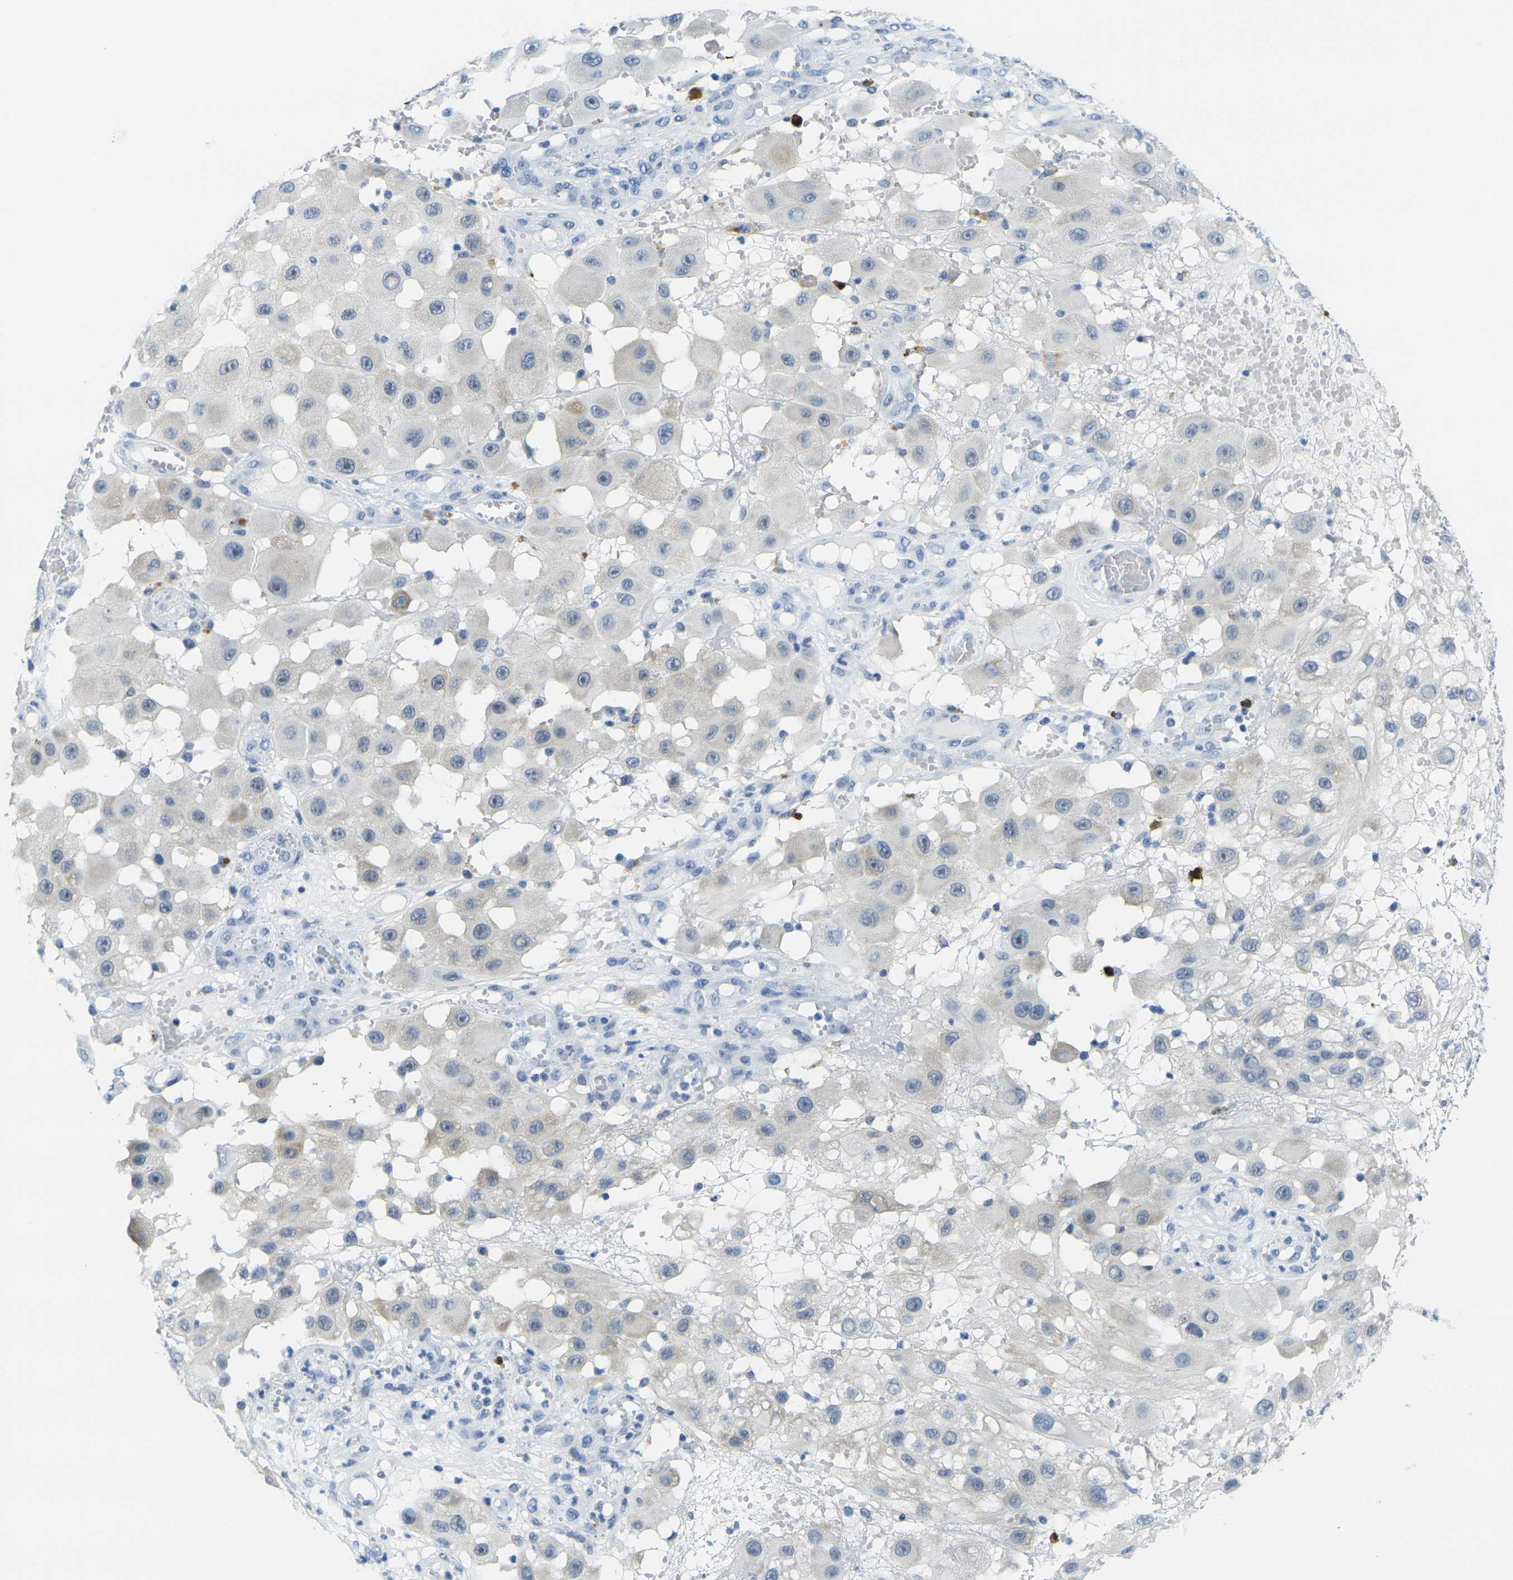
{"staining": {"intensity": "negative", "quantity": "none", "location": "none"}, "tissue": "melanoma", "cell_type": "Tumor cells", "image_type": "cancer", "snomed": [{"axis": "morphology", "description": "Malignant melanoma, NOS"}, {"axis": "topography", "description": "Skin"}], "caption": "IHC of human malignant melanoma demonstrates no positivity in tumor cells. (DAB immunohistochemistry (IHC) with hematoxylin counter stain).", "gene": "GPR15", "patient": {"sex": "female", "age": 81}}